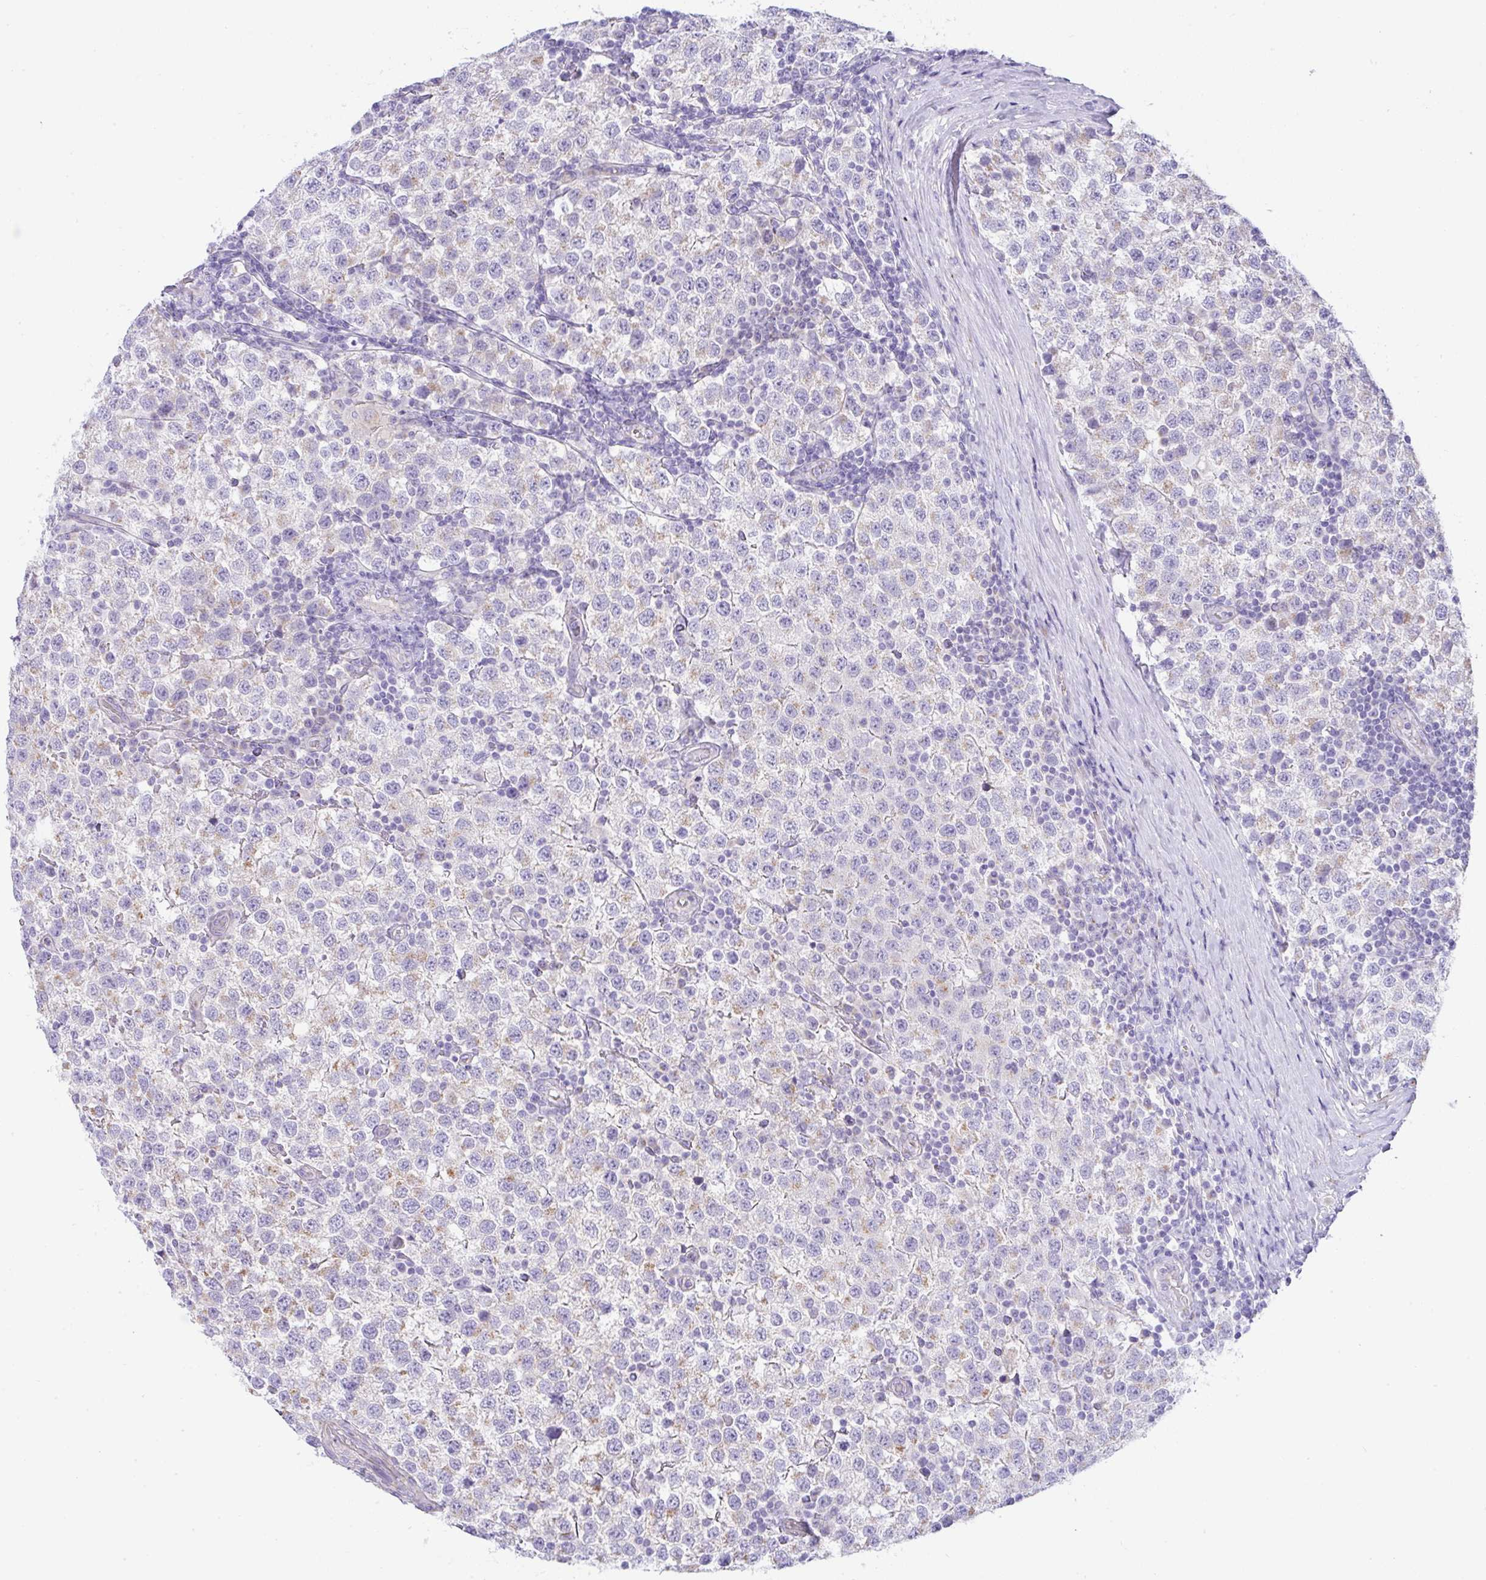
{"staining": {"intensity": "weak", "quantity": "<25%", "location": "cytoplasmic/membranous"}, "tissue": "testis cancer", "cell_type": "Tumor cells", "image_type": "cancer", "snomed": [{"axis": "morphology", "description": "Seminoma, NOS"}, {"axis": "topography", "description": "Testis"}], "caption": "A high-resolution photomicrograph shows immunohistochemistry staining of testis seminoma, which demonstrates no significant expression in tumor cells. (DAB immunohistochemistry, high magnification).", "gene": "FAM177A1", "patient": {"sex": "male", "age": 34}}